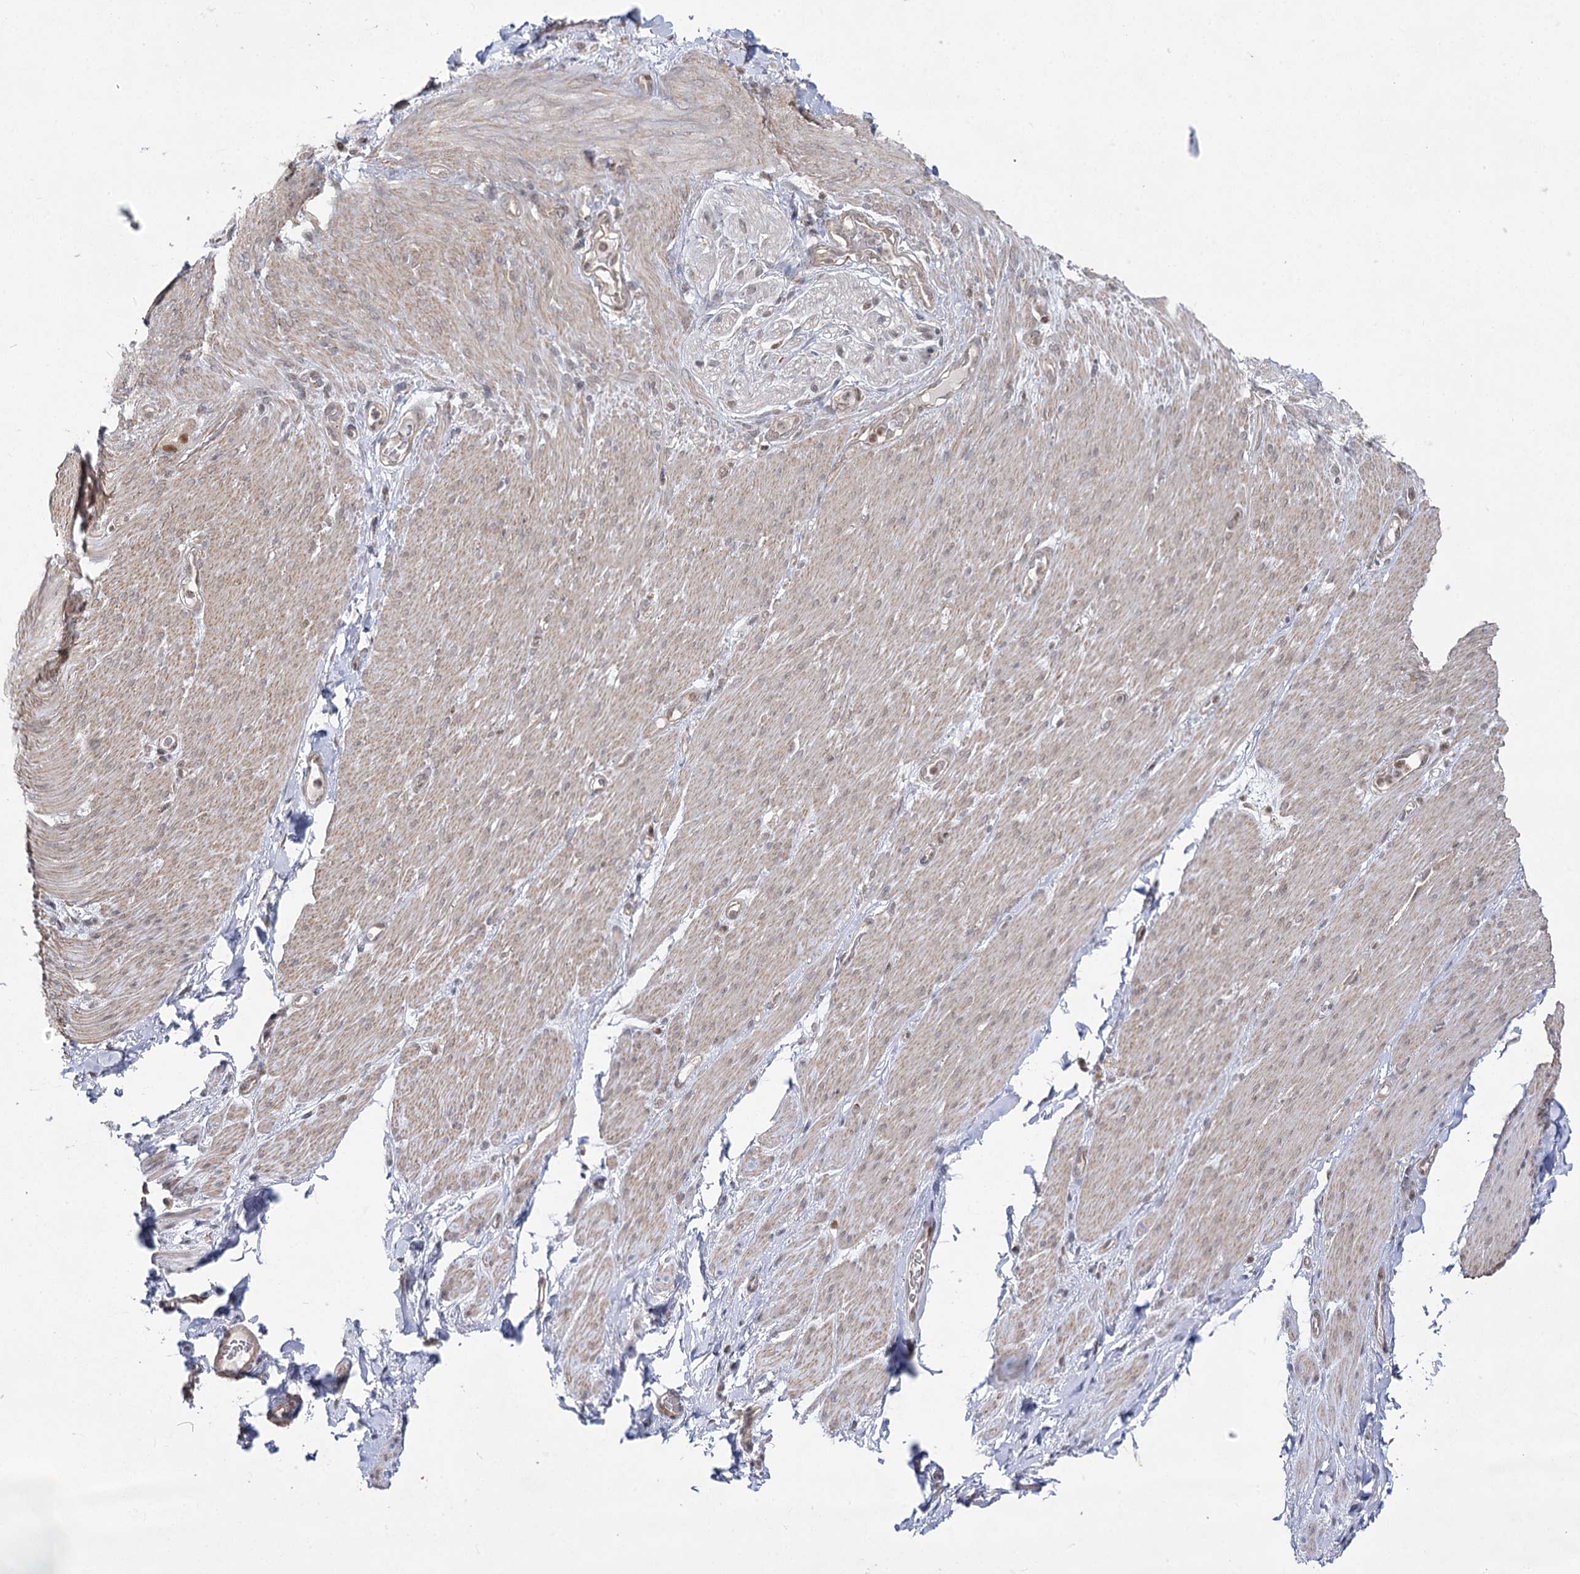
{"staining": {"intensity": "moderate", "quantity": "<25%", "location": "nuclear"}, "tissue": "adipose tissue", "cell_type": "Adipocytes", "image_type": "normal", "snomed": [{"axis": "morphology", "description": "Normal tissue, NOS"}, {"axis": "topography", "description": "Colon"}, {"axis": "topography", "description": "Peripheral nerve tissue"}], "caption": "Immunohistochemistry (DAB) staining of normal human adipose tissue displays moderate nuclear protein expression in about <25% of adipocytes. The protein is stained brown, and the nuclei are stained in blue (DAB (3,3'-diaminobenzidine) IHC with brightfield microscopy, high magnification).", "gene": "SLC4A1AP", "patient": {"sex": "female", "age": 61}}